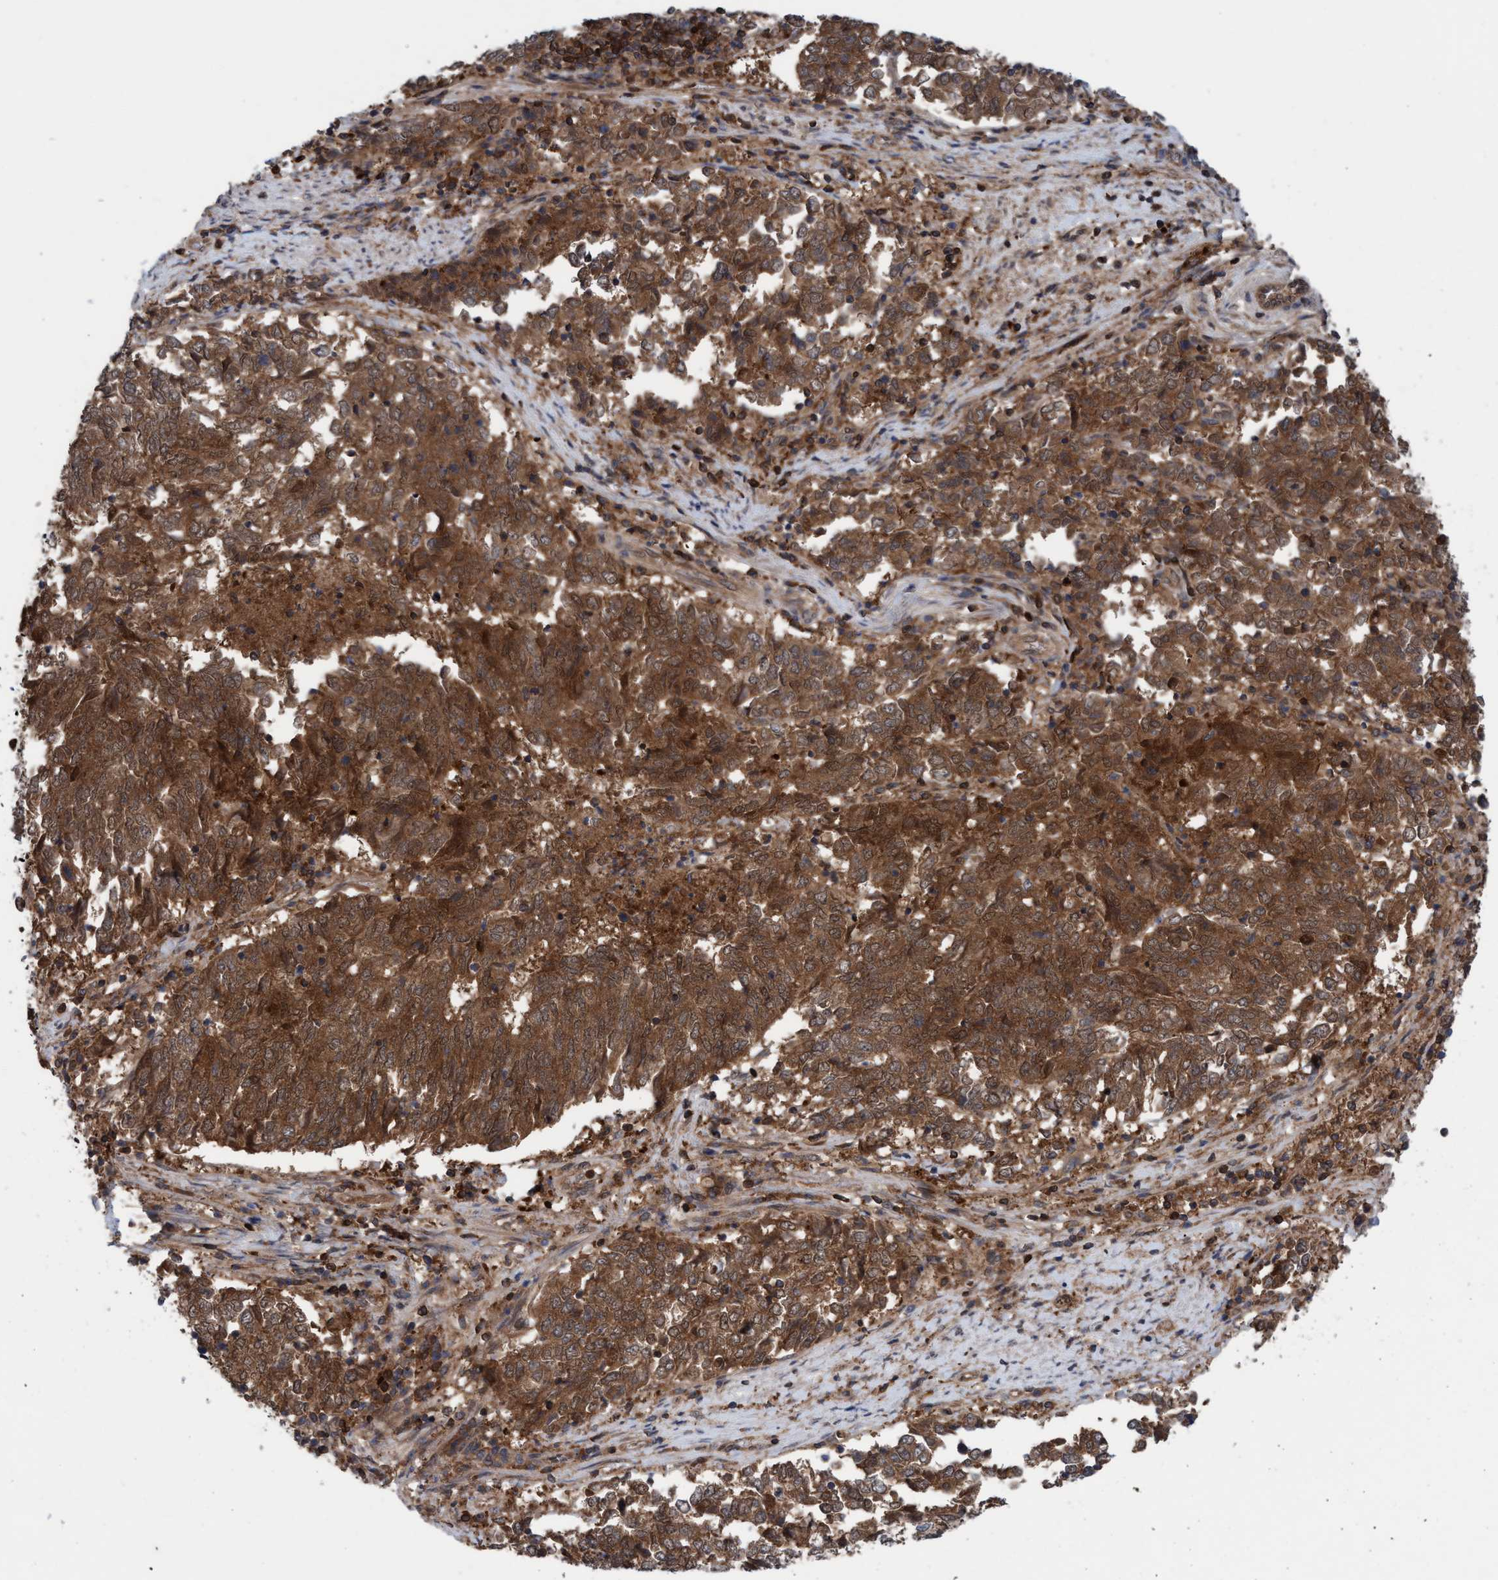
{"staining": {"intensity": "strong", "quantity": ">75%", "location": "cytoplasmic/membranous"}, "tissue": "endometrial cancer", "cell_type": "Tumor cells", "image_type": "cancer", "snomed": [{"axis": "morphology", "description": "Adenocarcinoma, NOS"}, {"axis": "topography", "description": "Endometrium"}], "caption": "Protein expression analysis of endometrial adenocarcinoma displays strong cytoplasmic/membranous expression in about >75% of tumor cells.", "gene": "GLOD4", "patient": {"sex": "female", "age": 80}}